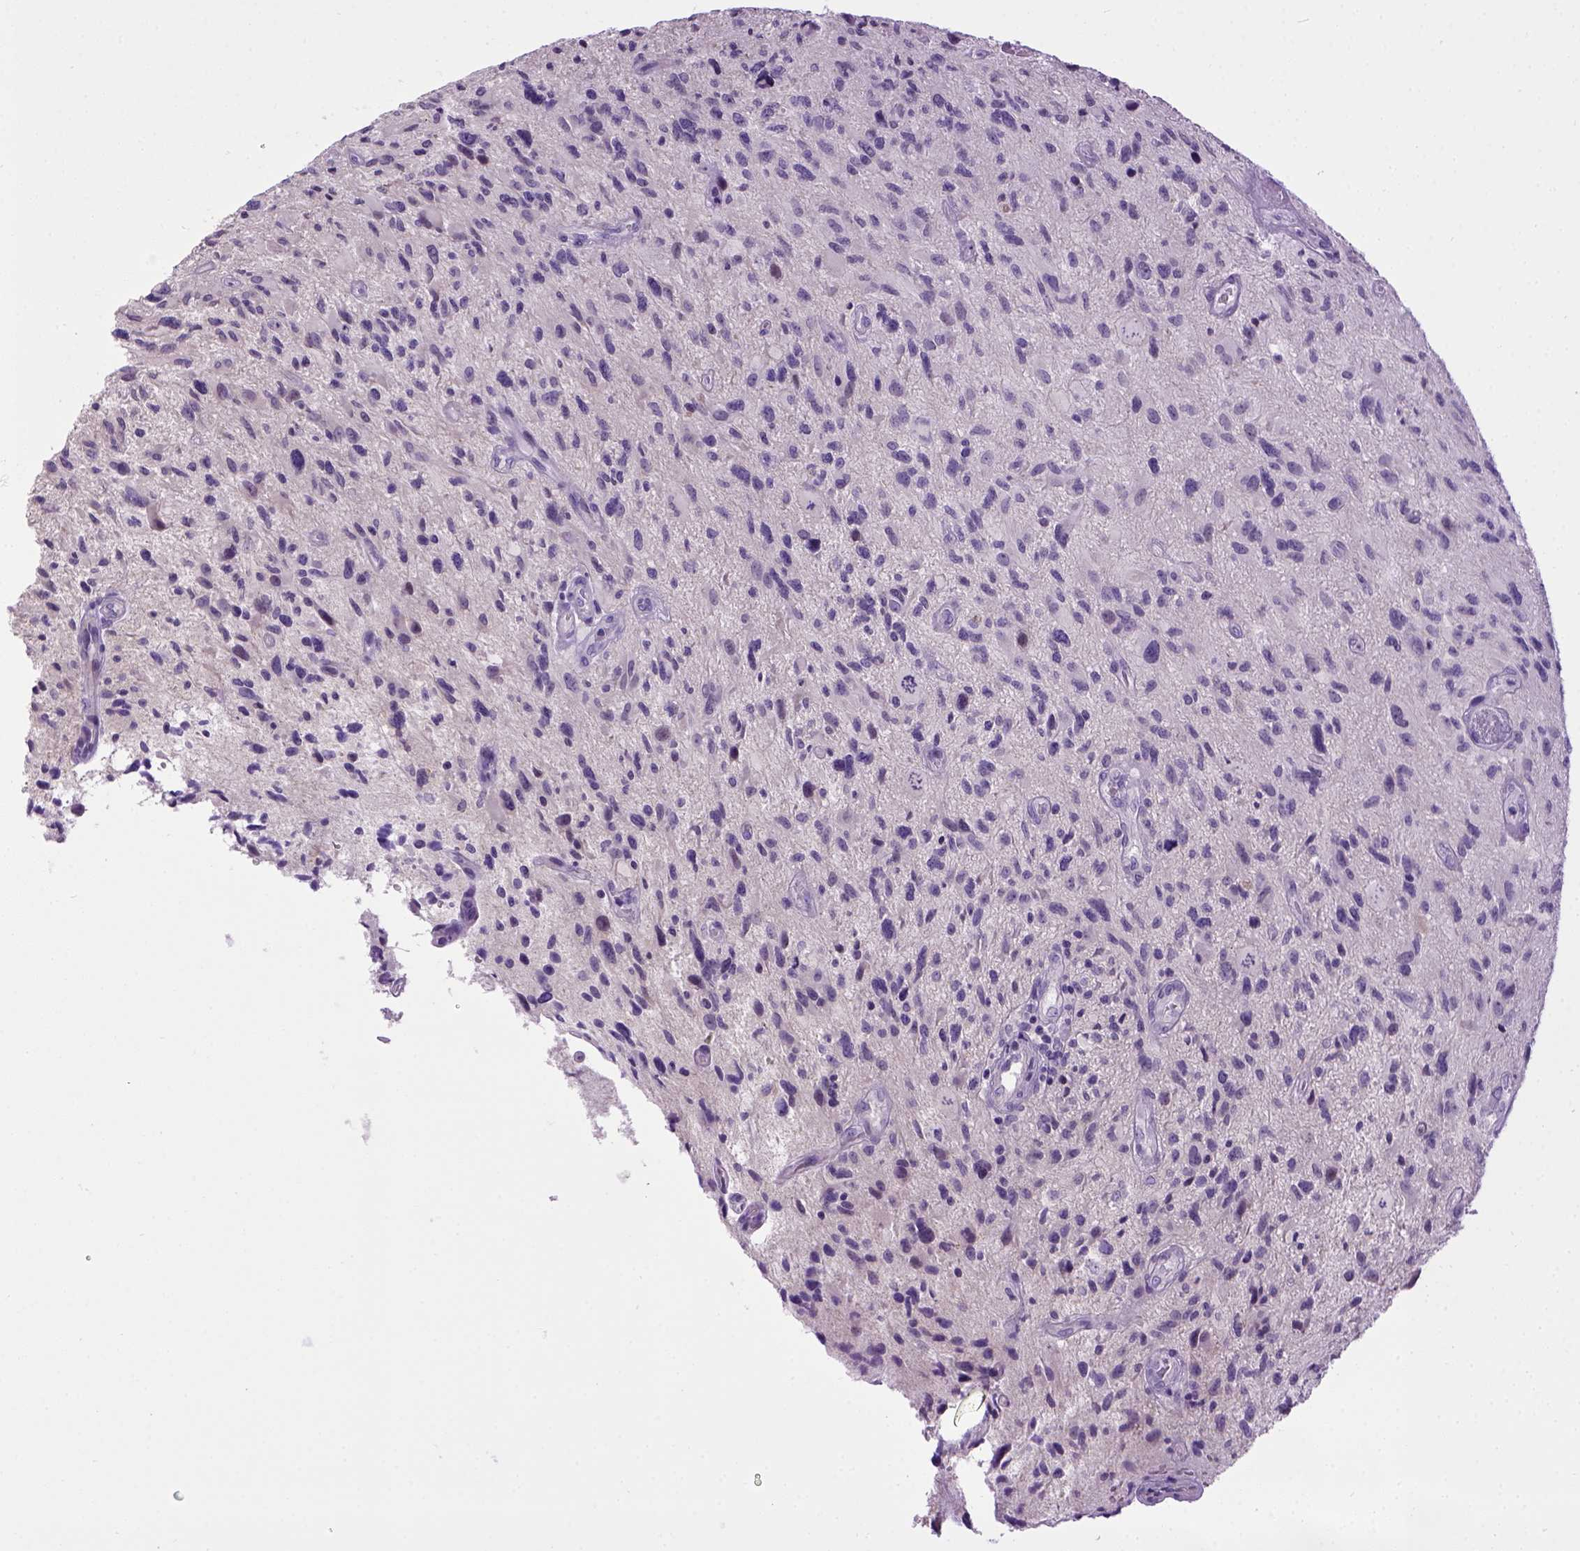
{"staining": {"intensity": "negative", "quantity": "none", "location": "none"}, "tissue": "glioma", "cell_type": "Tumor cells", "image_type": "cancer", "snomed": [{"axis": "morphology", "description": "Glioma, malignant, NOS"}, {"axis": "morphology", "description": "Glioma, malignant, High grade"}, {"axis": "topography", "description": "Brain"}], "caption": "The IHC micrograph has no significant expression in tumor cells of glioma tissue.", "gene": "CDH1", "patient": {"sex": "female", "age": 71}}